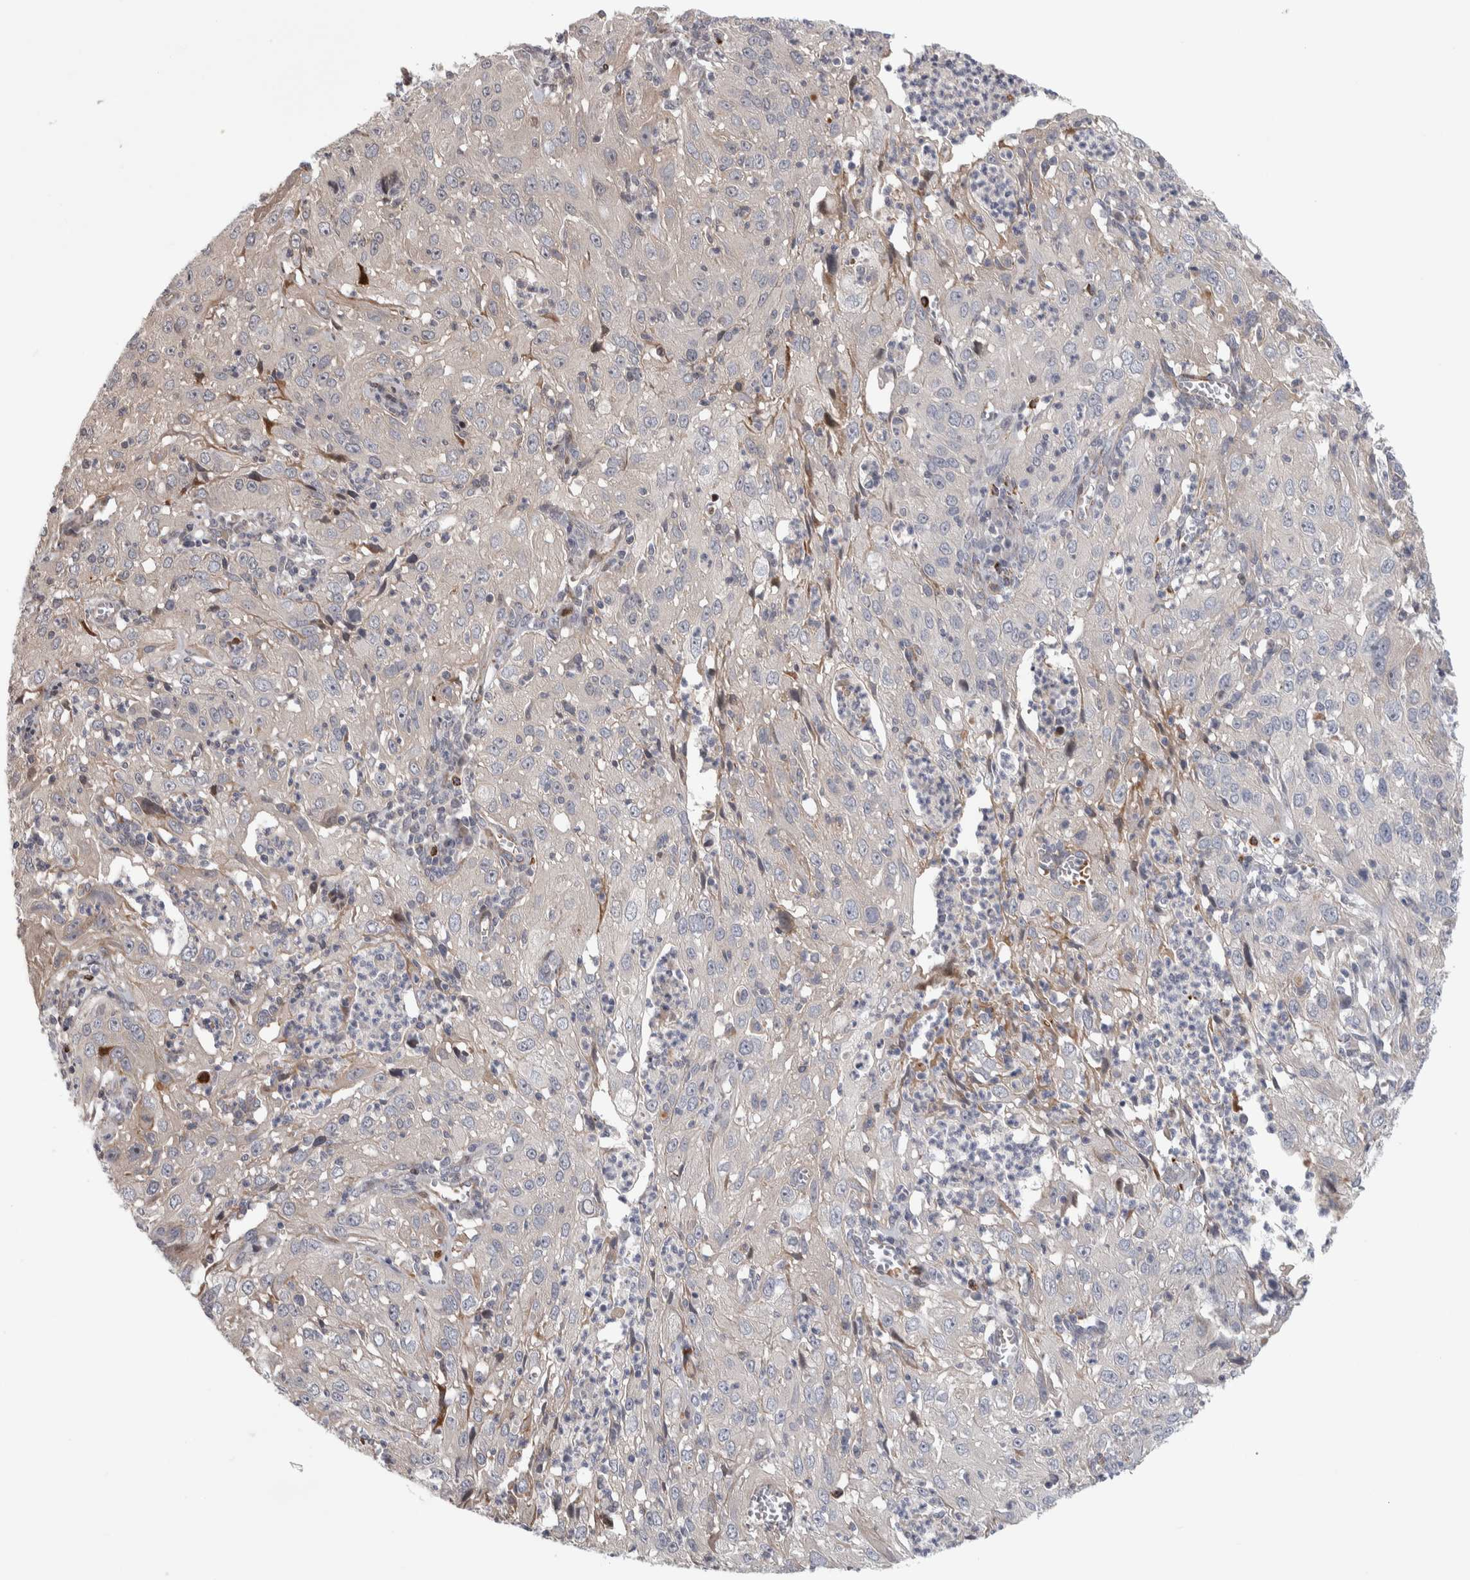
{"staining": {"intensity": "negative", "quantity": "none", "location": "none"}, "tissue": "cervical cancer", "cell_type": "Tumor cells", "image_type": "cancer", "snomed": [{"axis": "morphology", "description": "Squamous cell carcinoma, NOS"}, {"axis": "topography", "description": "Cervix"}], "caption": "High power microscopy photomicrograph of an immunohistochemistry micrograph of squamous cell carcinoma (cervical), revealing no significant expression in tumor cells.", "gene": "PSMG3", "patient": {"sex": "female", "age": 32}}